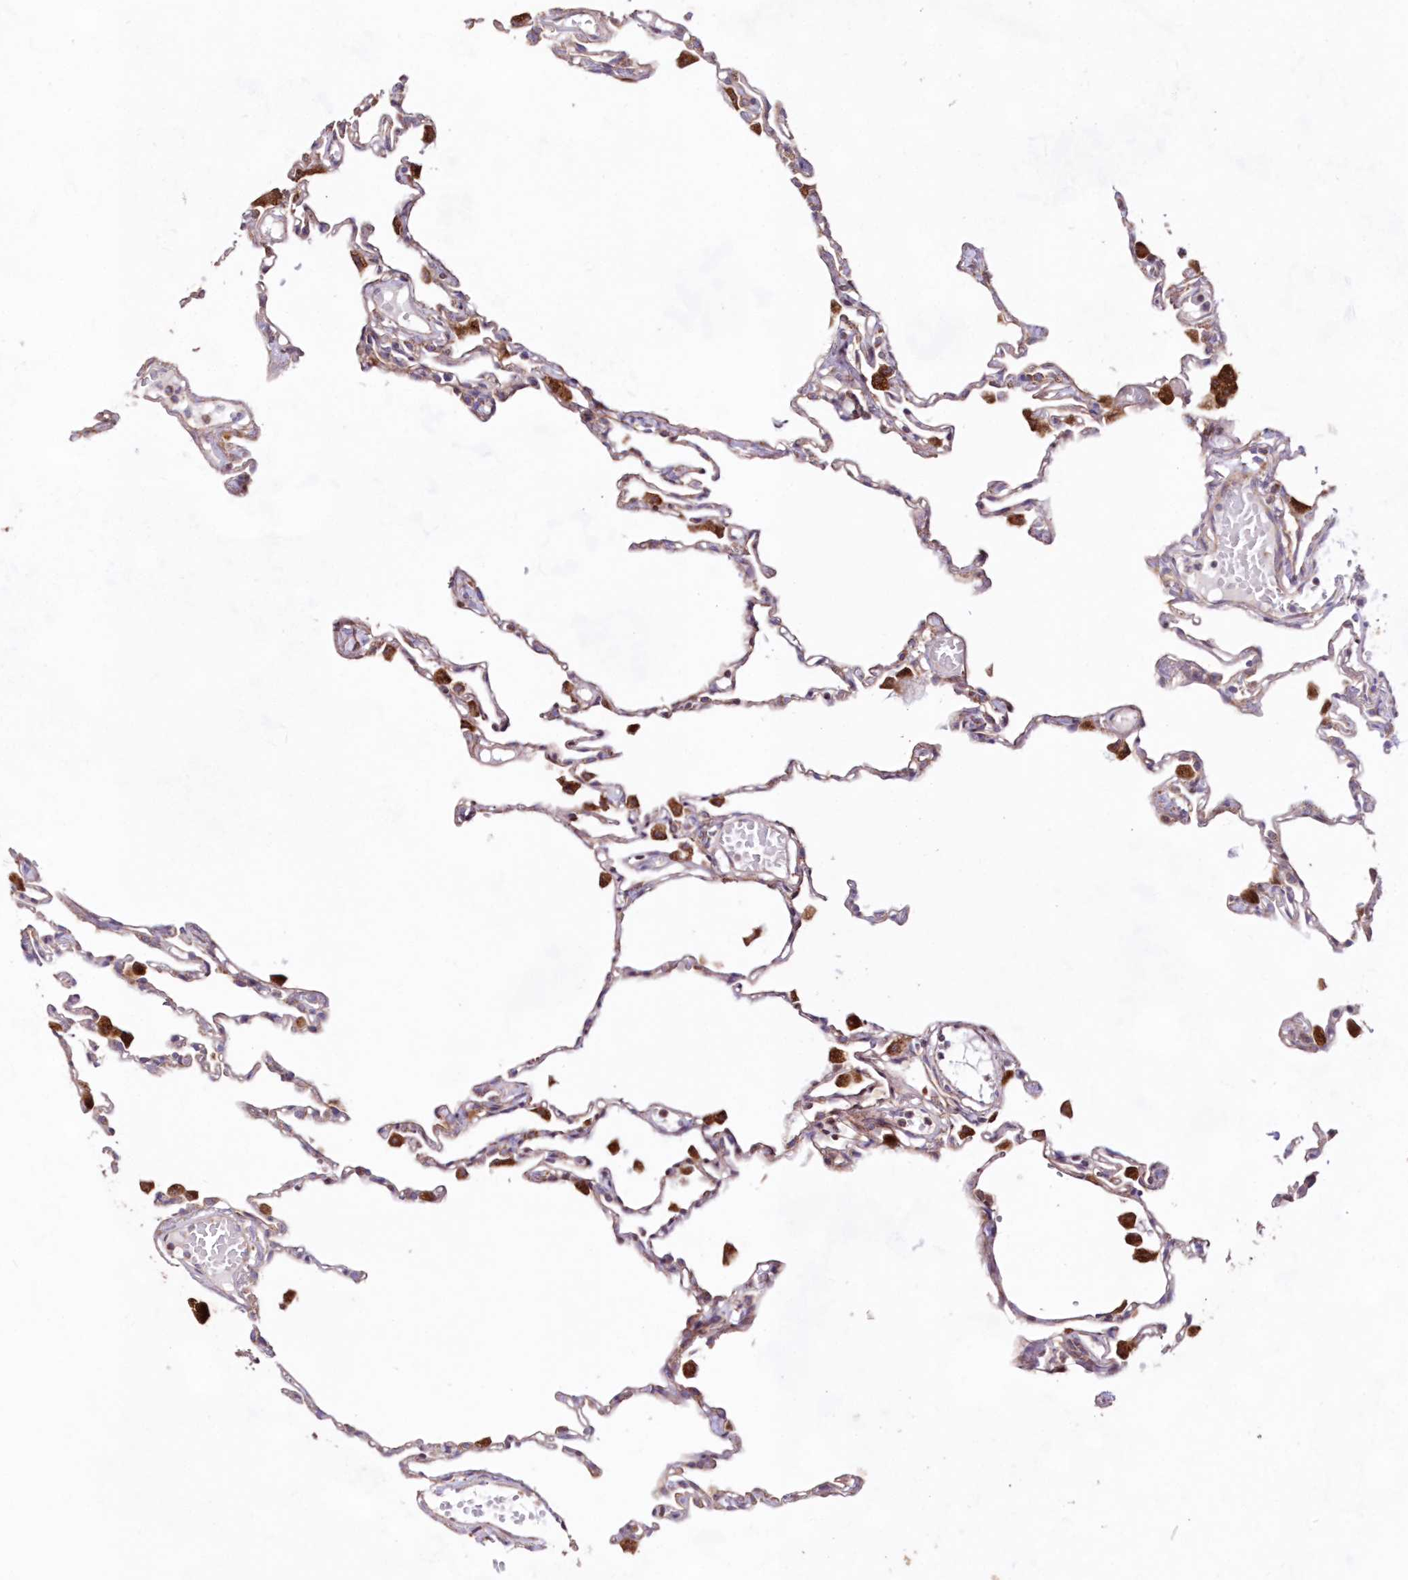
{"staining": {"intensity": "weak", "quantity": "25%-75%", "location": "cytoplasmic/membranous"}, "tissue": "lung", "cell_type": "Alveolar cells", "image_type": "normal", "snomed": [{"axis": "morphology", "description": "Normal tissue, NOS"}, {"axis": "topography", "description": "Lung"}], "caption": "Lung stained with IHC exhibits weak cytoplasmic/membranous positivity in about 25%-75% of alveolar cells. (IHC, brightfield microscopy, high magnification).", "gene": "HADHB", "patient": {"sex": "female", "age": 49}}